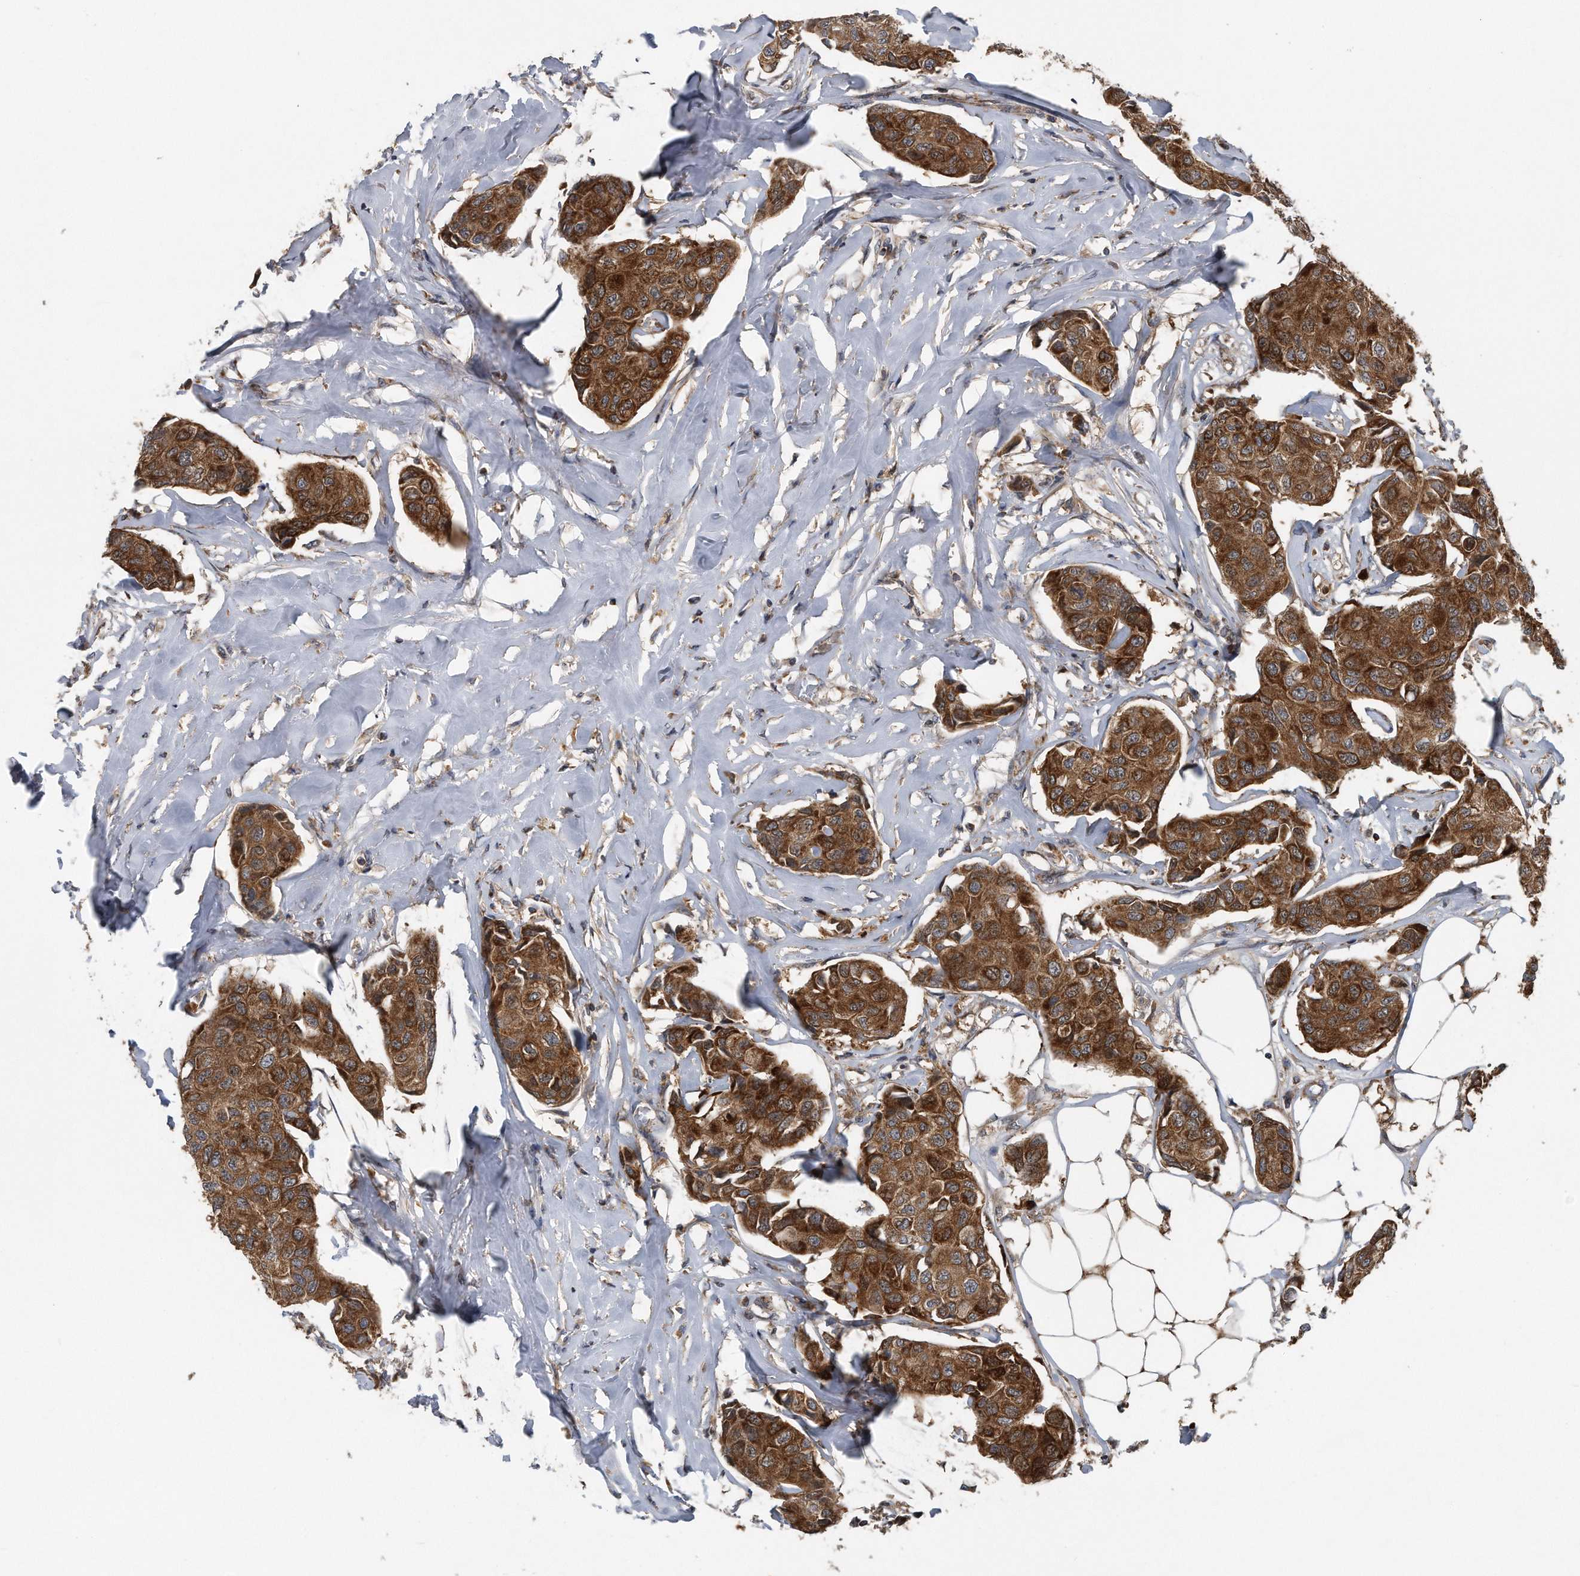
{"staining": {"intensity": "strong", "quantity": ">75%", "location": "cytoplasmic/membranous"}, "tissue": "breast cancer", "cell_type": "Tumor cells", "image_type": "cancer", "snomed": [{"axis": "morphology", "description": "Duct carcinoma"}, {"axis": "topography", "description": "Breast"}], "caption": "Invasive ductal carcinoma (breast) stained for a protein exhibits strong cytoplasmic/membranous positivity in tumor cells. (DAB (3,3'-diaminobenzidine) IHC with brightfield microscopy, high magnification).", "gene": "ALPK2", "patient": {"sex": "female", "age": 80}}